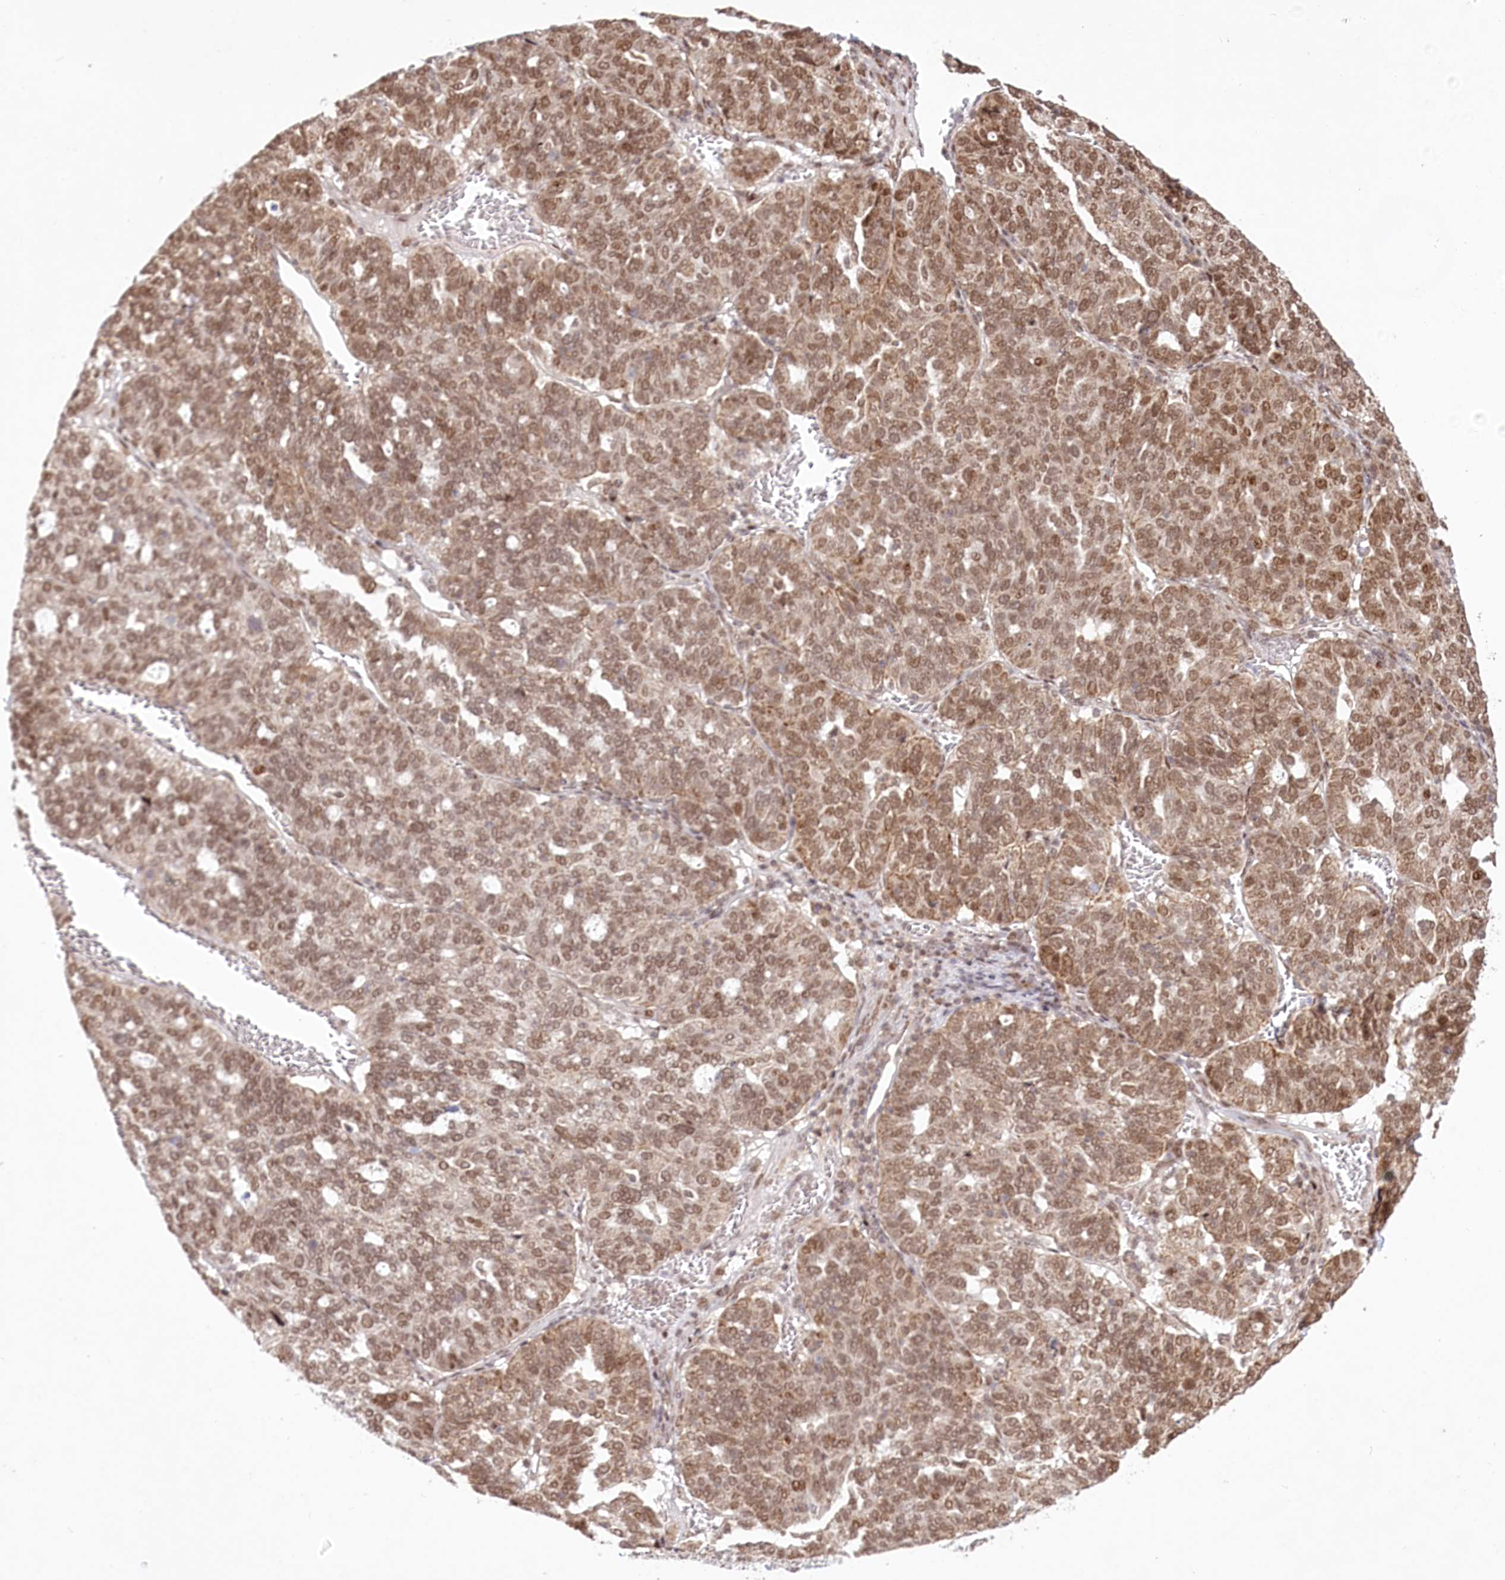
{"staining": {"intensity": "moderate", "quantity": ">75%", "location": "cytoplasmic/membranous,nuclear"}, "tissue": "ovarian cancer", "cell_type": "Tumor cells", "image_type": "cancer", "snomed": [{"axis": "morphology", "description": "Cystadenocarcinoma, serous, NOS"}, {"axis": "topography", "description": "Ovary"}], "caption": "Brown immunohistochemical staining in human serous cystadenocarcinoma (ovarian) demonstrates moderate cytoplasmic/membranous and nuclear positivity in about >75% of tumor cells.", "gene": "PYURF", "patient": {"sex": "female", "age": 59}}